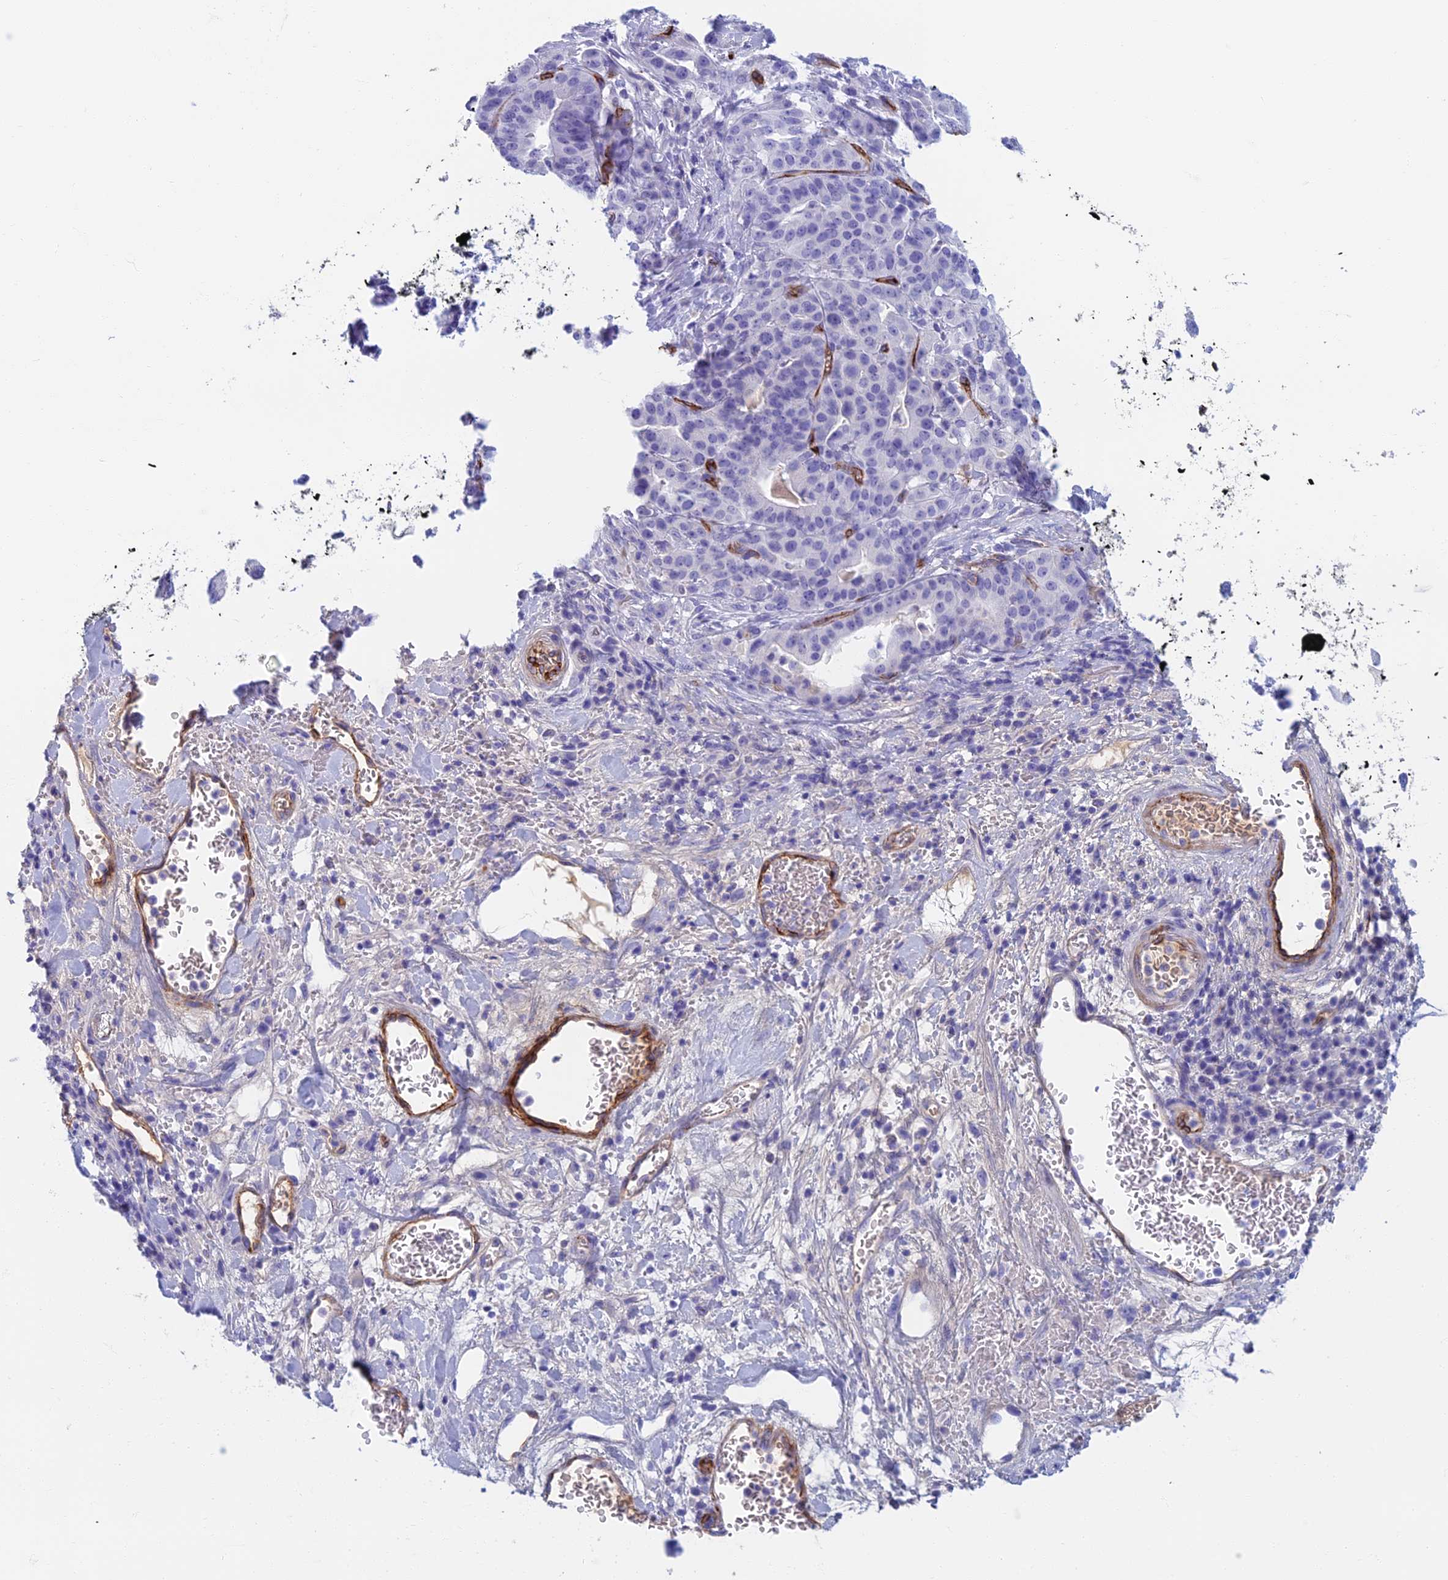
{"staining": {"intensity": "negative", "quantity": "none", "location": "none"}, "tissue": "stomach cancer", "cell_type": "Tumor cells", "image_type": "cancer", "snomed": [{"axis": "morphology", "description": "Adenocarcinoma, NOS"}, {"axis": "topography", "description": "Stomach"}], "caption": "A high-resolution micrograph shows IHC staining of adenocarcinoma (stomach), which displays no significant expression in tumor cells.", "gene": "ETFRF1", "patient": {"sex": "male", "age": 48}}